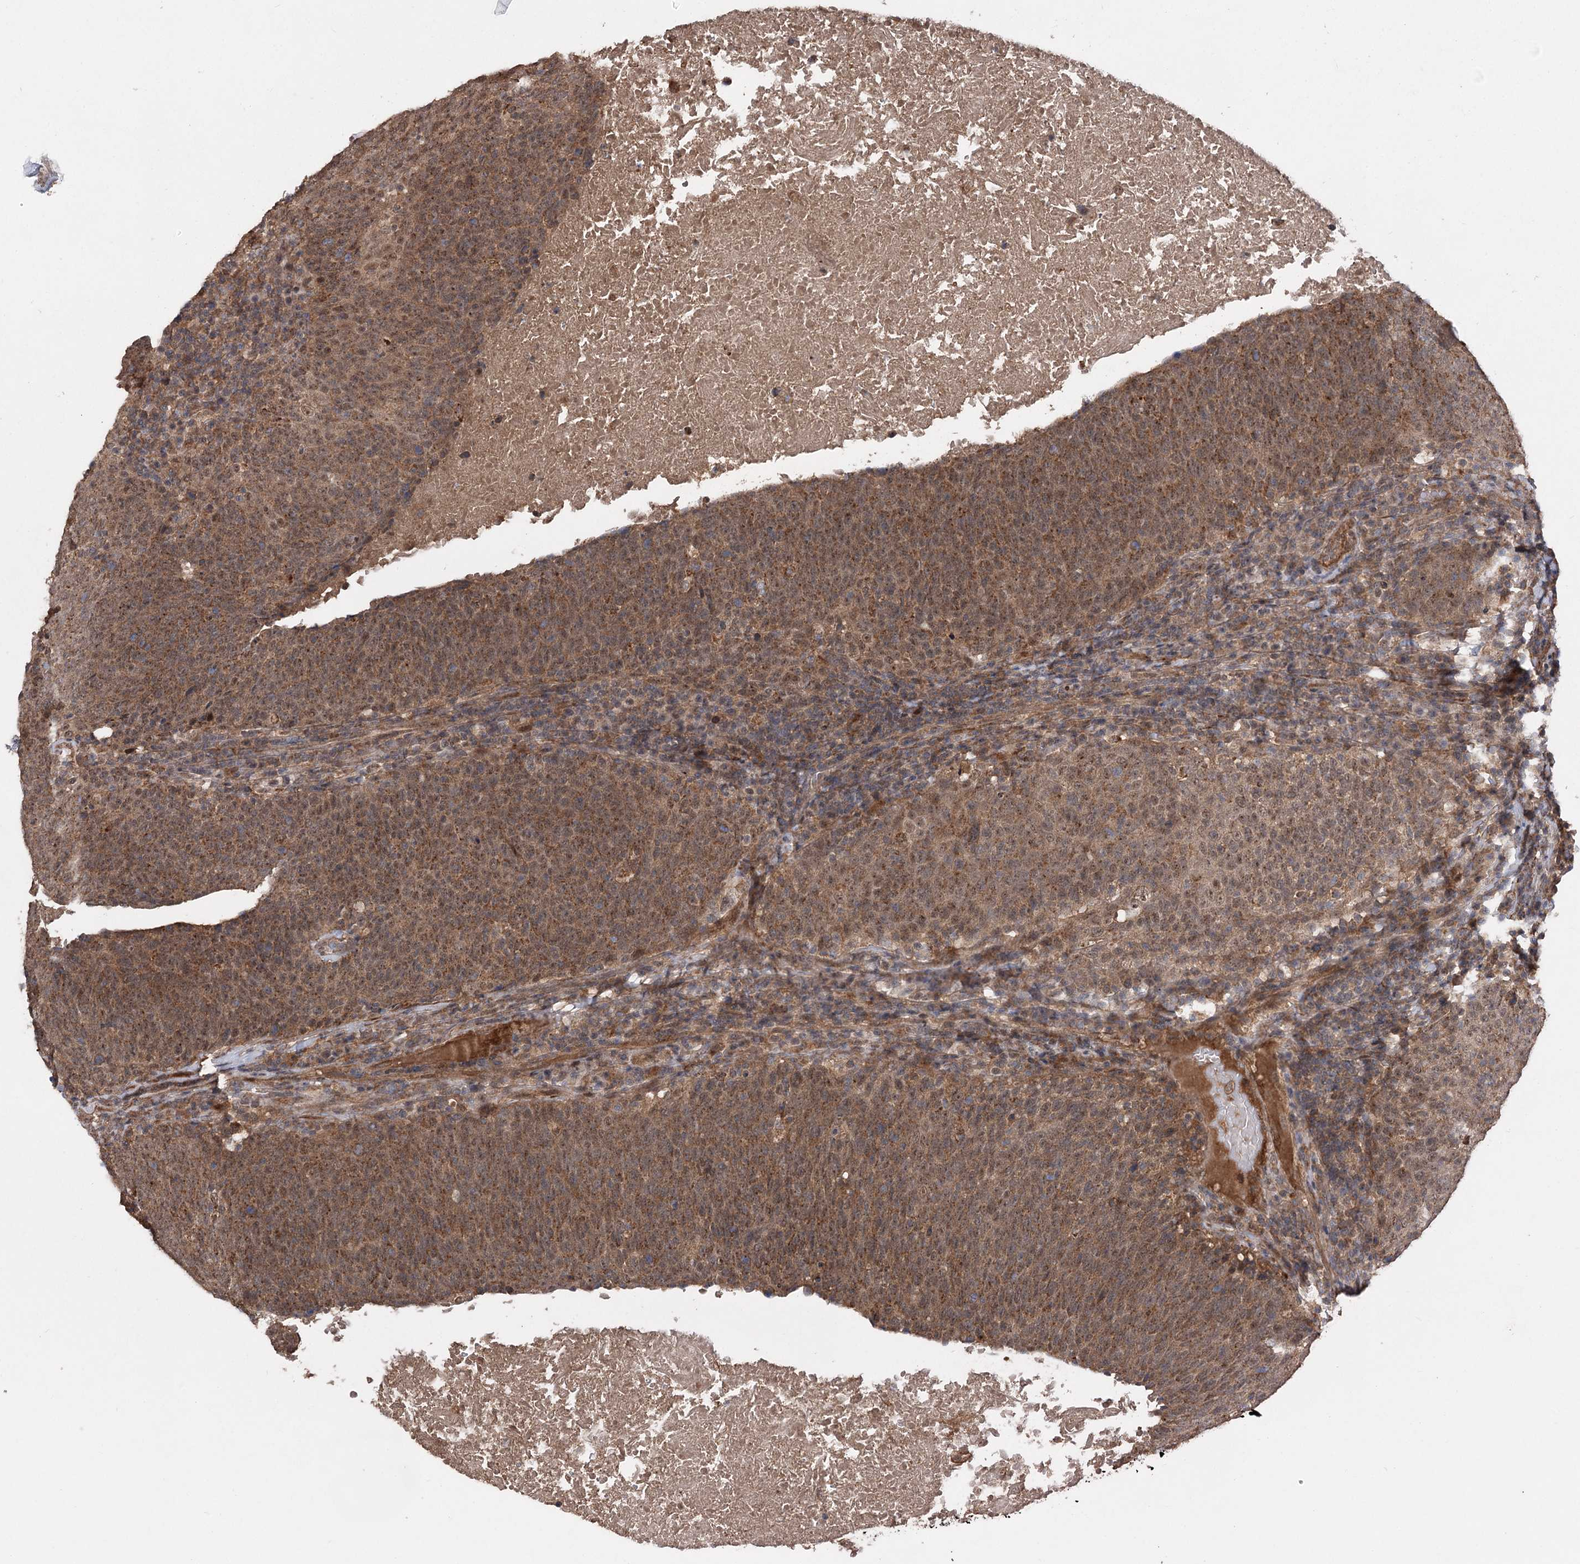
{"staining": {"intensity": "moderate", "quantity": ">75%", "location": "cytoplasmic/membranous,nuclear"}, "tissue": "head and neck cancer", "cell_type": "Tumor cells", "image_type": "cancer", "snomed": [{"axis": "morphology", "description": "Squamous cell carcinoma, NOS"}, {"axis": "morphology", "description": "Squamous cell carcinoma, metastatic, NOS"}, {"axis": "topography", "description": "Lymph node"}, {"axis": "topography", "description": "Head-Neck"}], "caption": "Human head and neck metastatic squamous cell carcinoma stained with a brown dye displays moderate cytoplasmic/membranous and nuclear positive expression in about >75% of tumor cells.", "gene": "TENM2", "patient": {"sex": "male", "age": 62}}